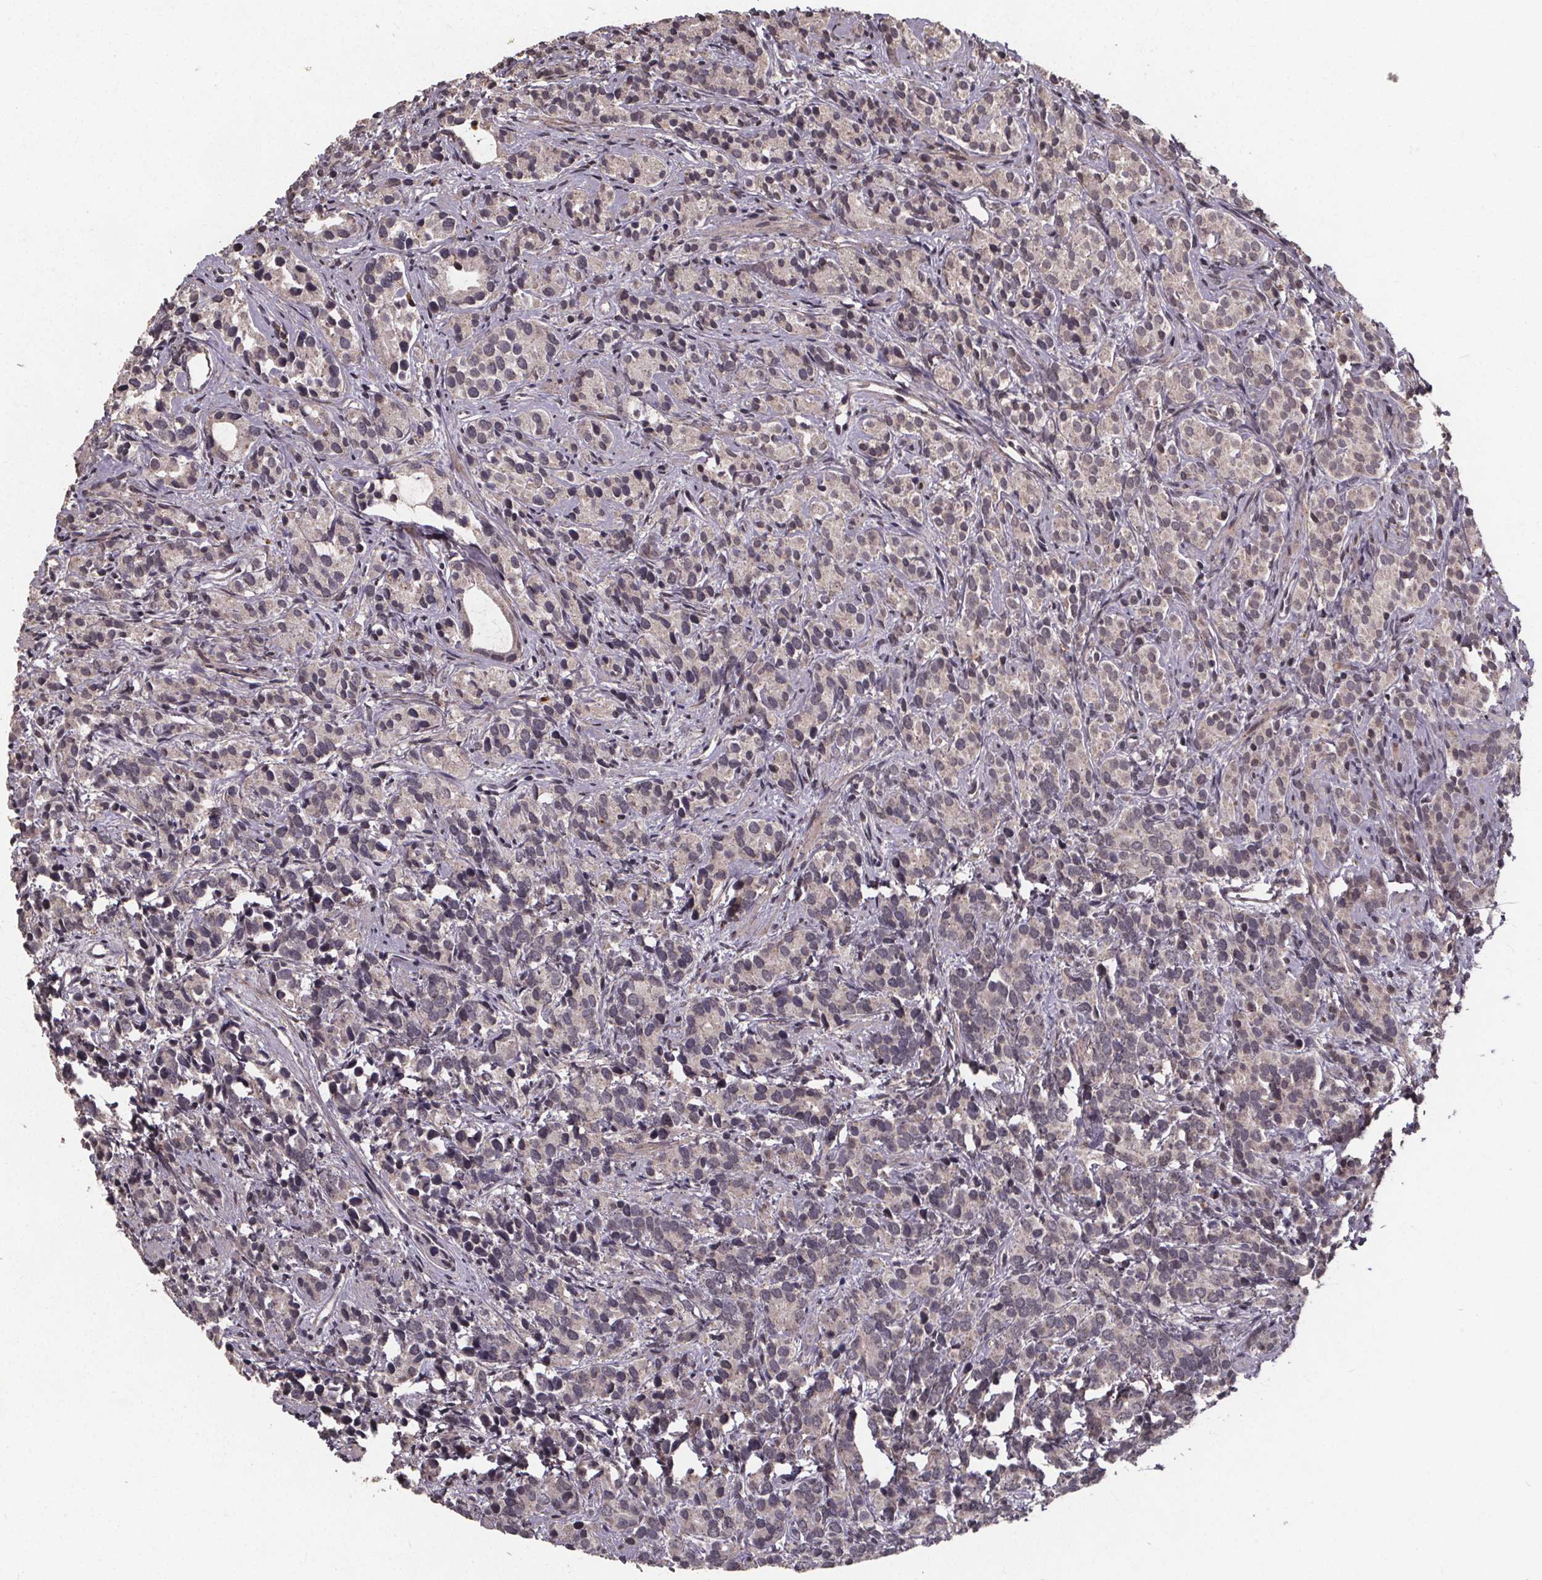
{"staining": {"intensity": "negative", "quantity": "none", "location": "none"}, "tissue": "prostate cancer", "cell_type": "Tumor cells", "image_type": "cancer", "snomed": [{"axis": "morphology", "description": "Adenocarcinoma, High grade"}, {"axis": "topography", "description": "Prostate"}], "caption": "An IHC photomicrograph of prostate high-grade adenocarcinoma is shown. There is no staining in tumor cells of prostate high-grade adenocarcinoma.", "gene": "GPX3", "patient": {"sex": "male", "age": 84}}